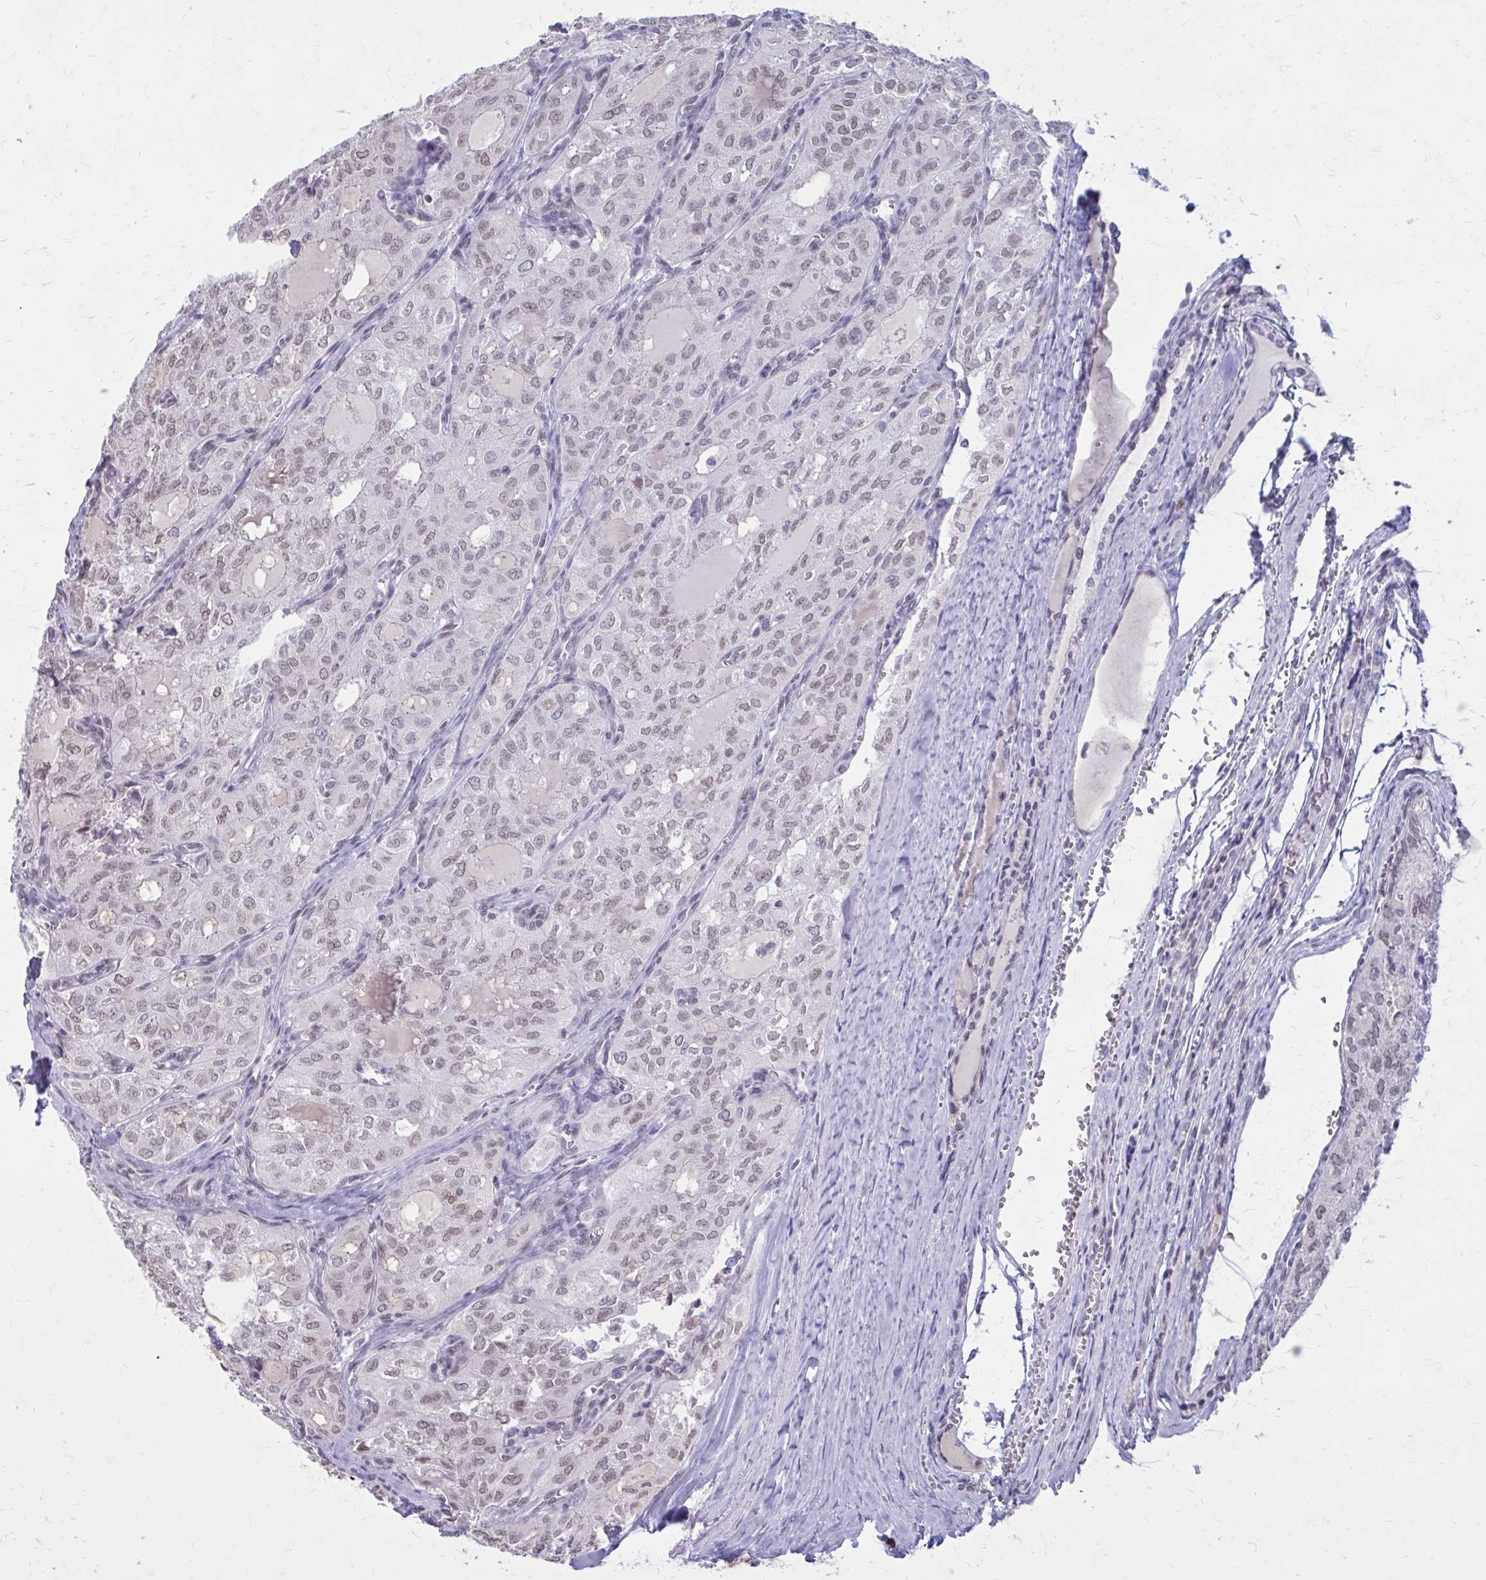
{"staining": {"intensity": "moderate", "quantity": ">75%", "location": "nuclear"}, "tissue": "thyroid cancer", "cell_type": "Tumor cells", "image_type": "cancer", "snomed": [{"axis": "morphology", "description": "Follicular adenoma carcinoma, NOS"}, {"axis": "topography", "description": "Thyroid gland"}], "caption": "Immunohistochemistry (DAB) staining of thyroid cancer demonstrates moderate nuclear protein expression in about >75% of tumor cells.", "gene": "PROSER1", "patient": {"sex": "male", "age": 75}}